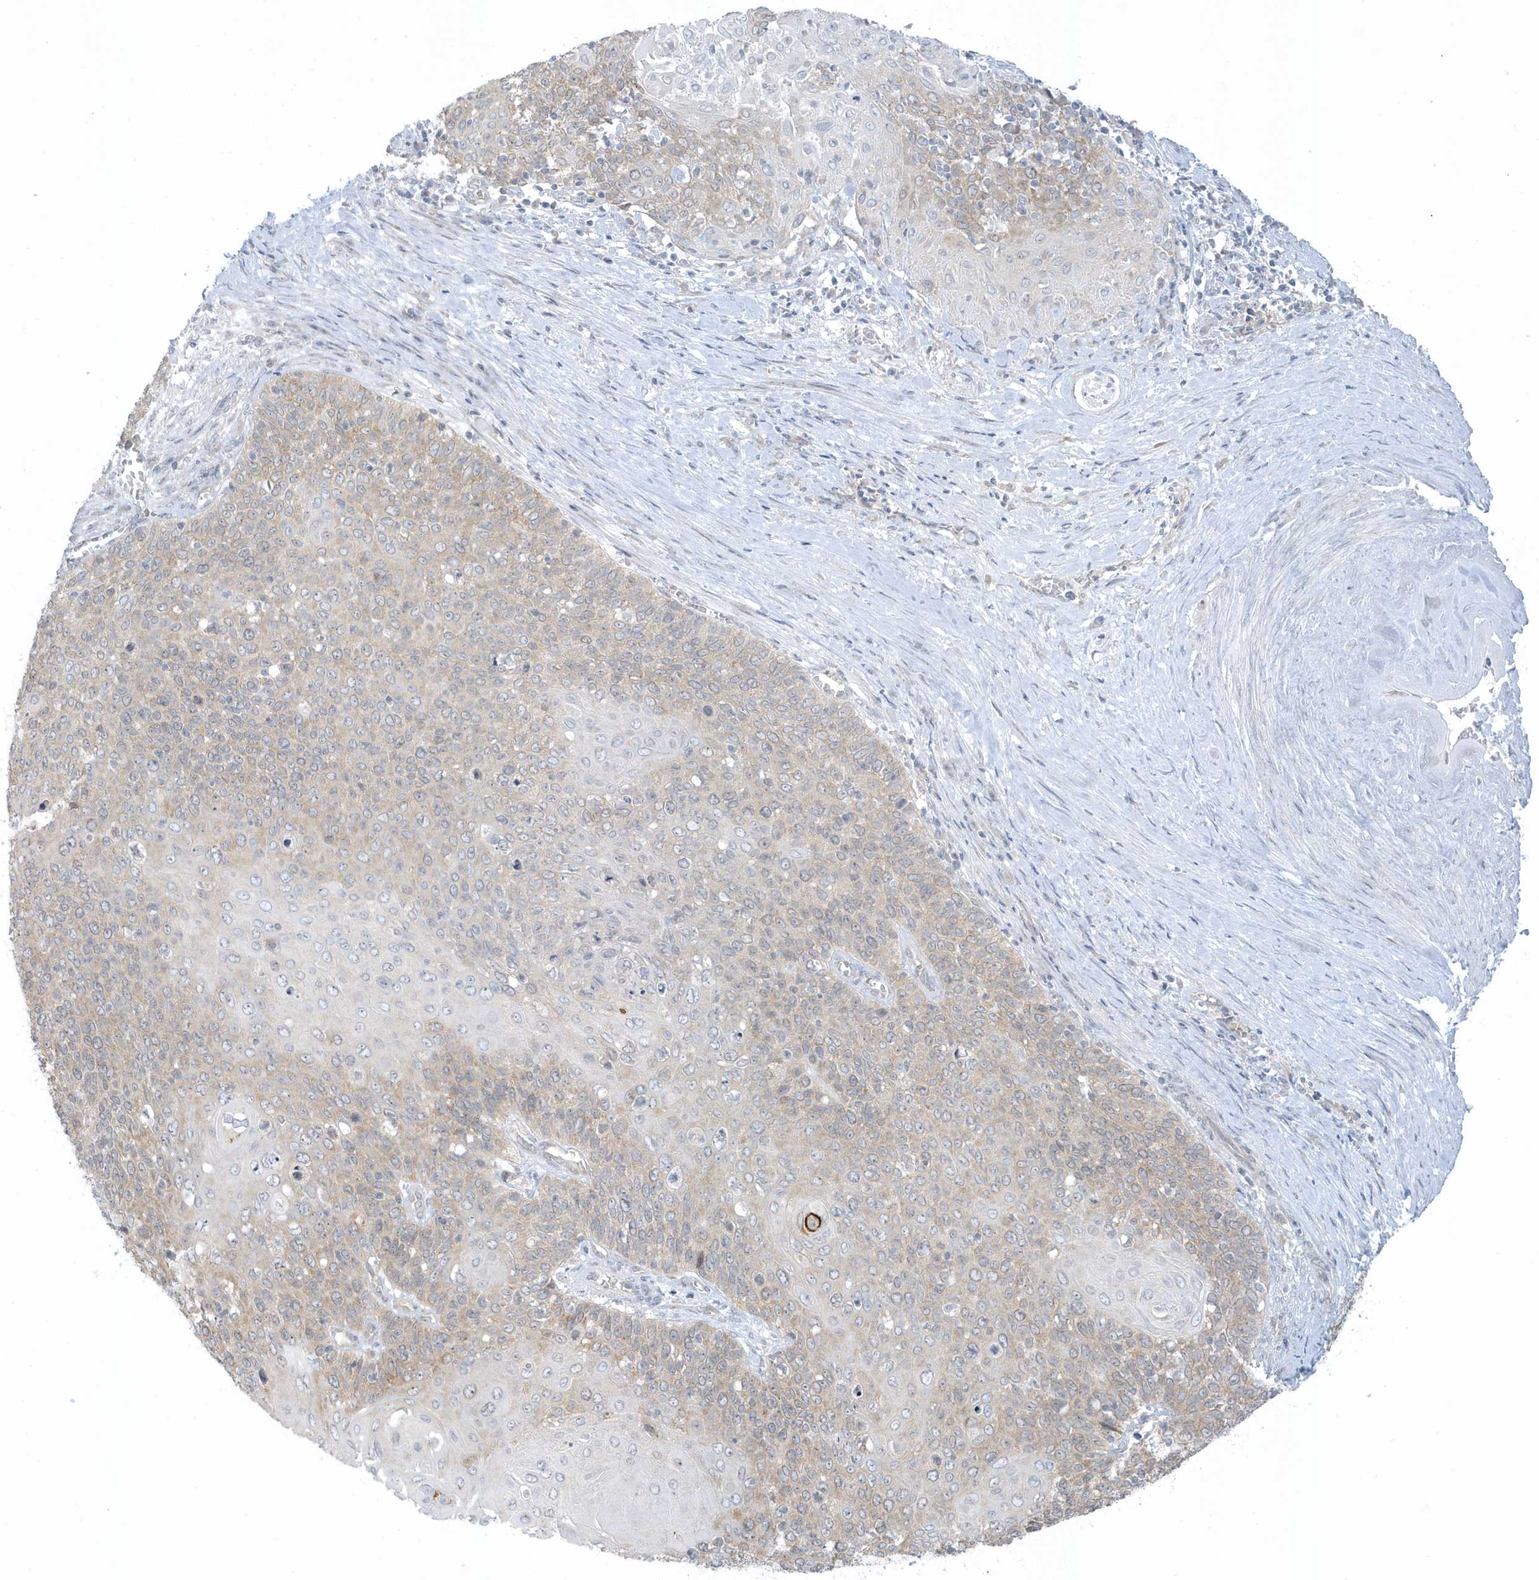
{"staining": {"intensity": "weak", "quantity": "25%-75%", "location": "cytoplasmic/membranous"}, "tissue": "cervical cancer", "cell_type": "Tumor cells", "image_type": "cancer", "snomed": [{"axis": "morphology", "description": "Squamous cell carcinoma, NOS"}, {"axis": "topography", "description": "Cervix"}], "caption": "DAB (3,3'-diaminobenzidine) immunohistochemical staining of human cervical squamous cell carcinoma shows weak cytoplasmic/membranous protein positivity in approximately 25%-75% of tumor cells.", "gene": "SCN3A", "patient": {"sex": "female", "age": 39}}